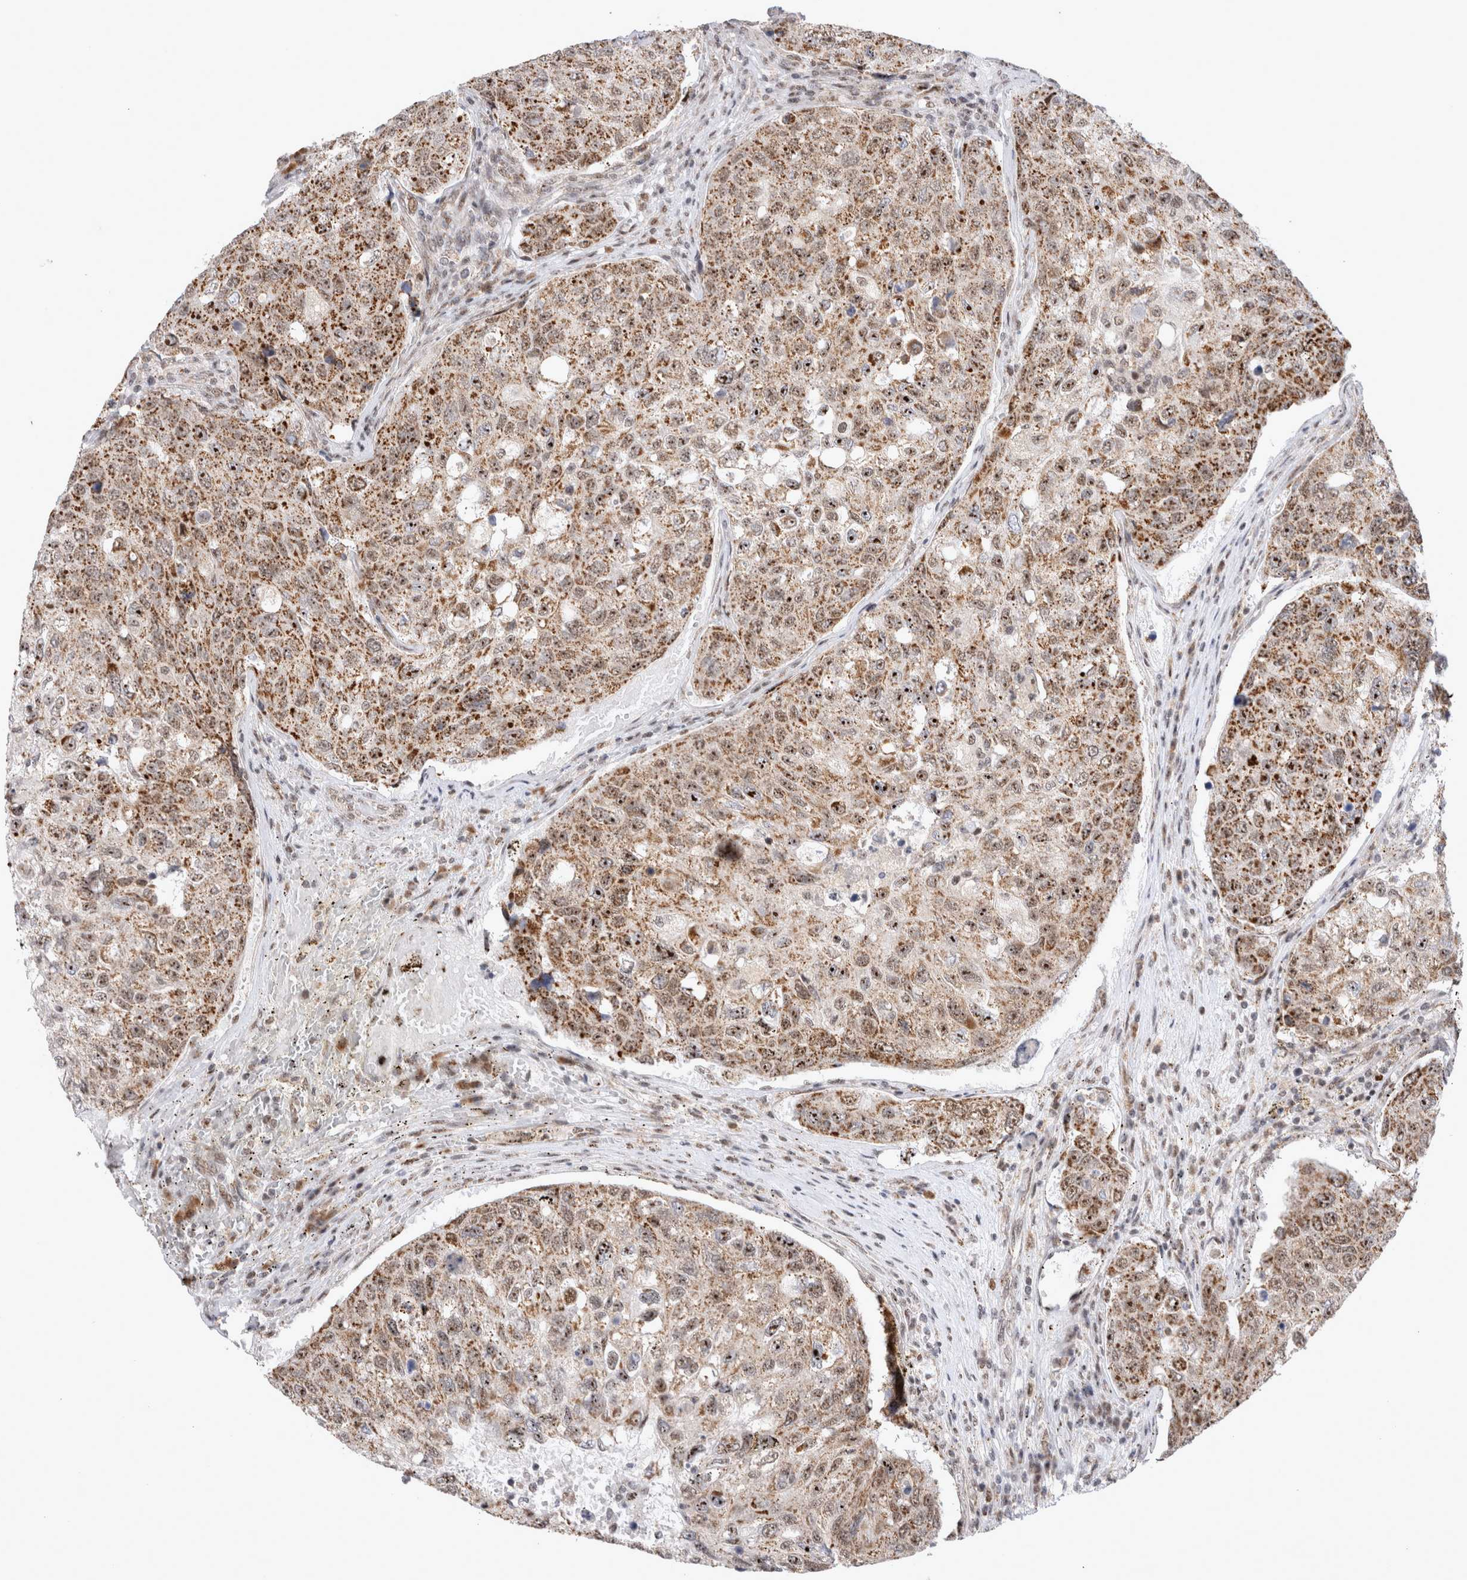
{"staining": {"intensity": "moderate", "quantity": ">75%", "location": "cytoplasmic/membranous,nuclear"}, "tissue": "urothelial cancer", "cell_type": "Tumor cells", "image_type": "cancer", "snomed": [{"axis": "morphology", "description": "Urothelial carcinoma, High grade"}, {"axis": "topography", "description": "Lymph node"}, {"axis": "topography", "description": "Urinary bladder"}], "caption": "Brown immunohistochemical staining in human urothelial cancer shows moderate cytoplasmic/membranous and nuclear positivity in approximately >75% of tumor cells.", "gene": "MRPL37", "patient": {"sex": "male", "age": 51}}